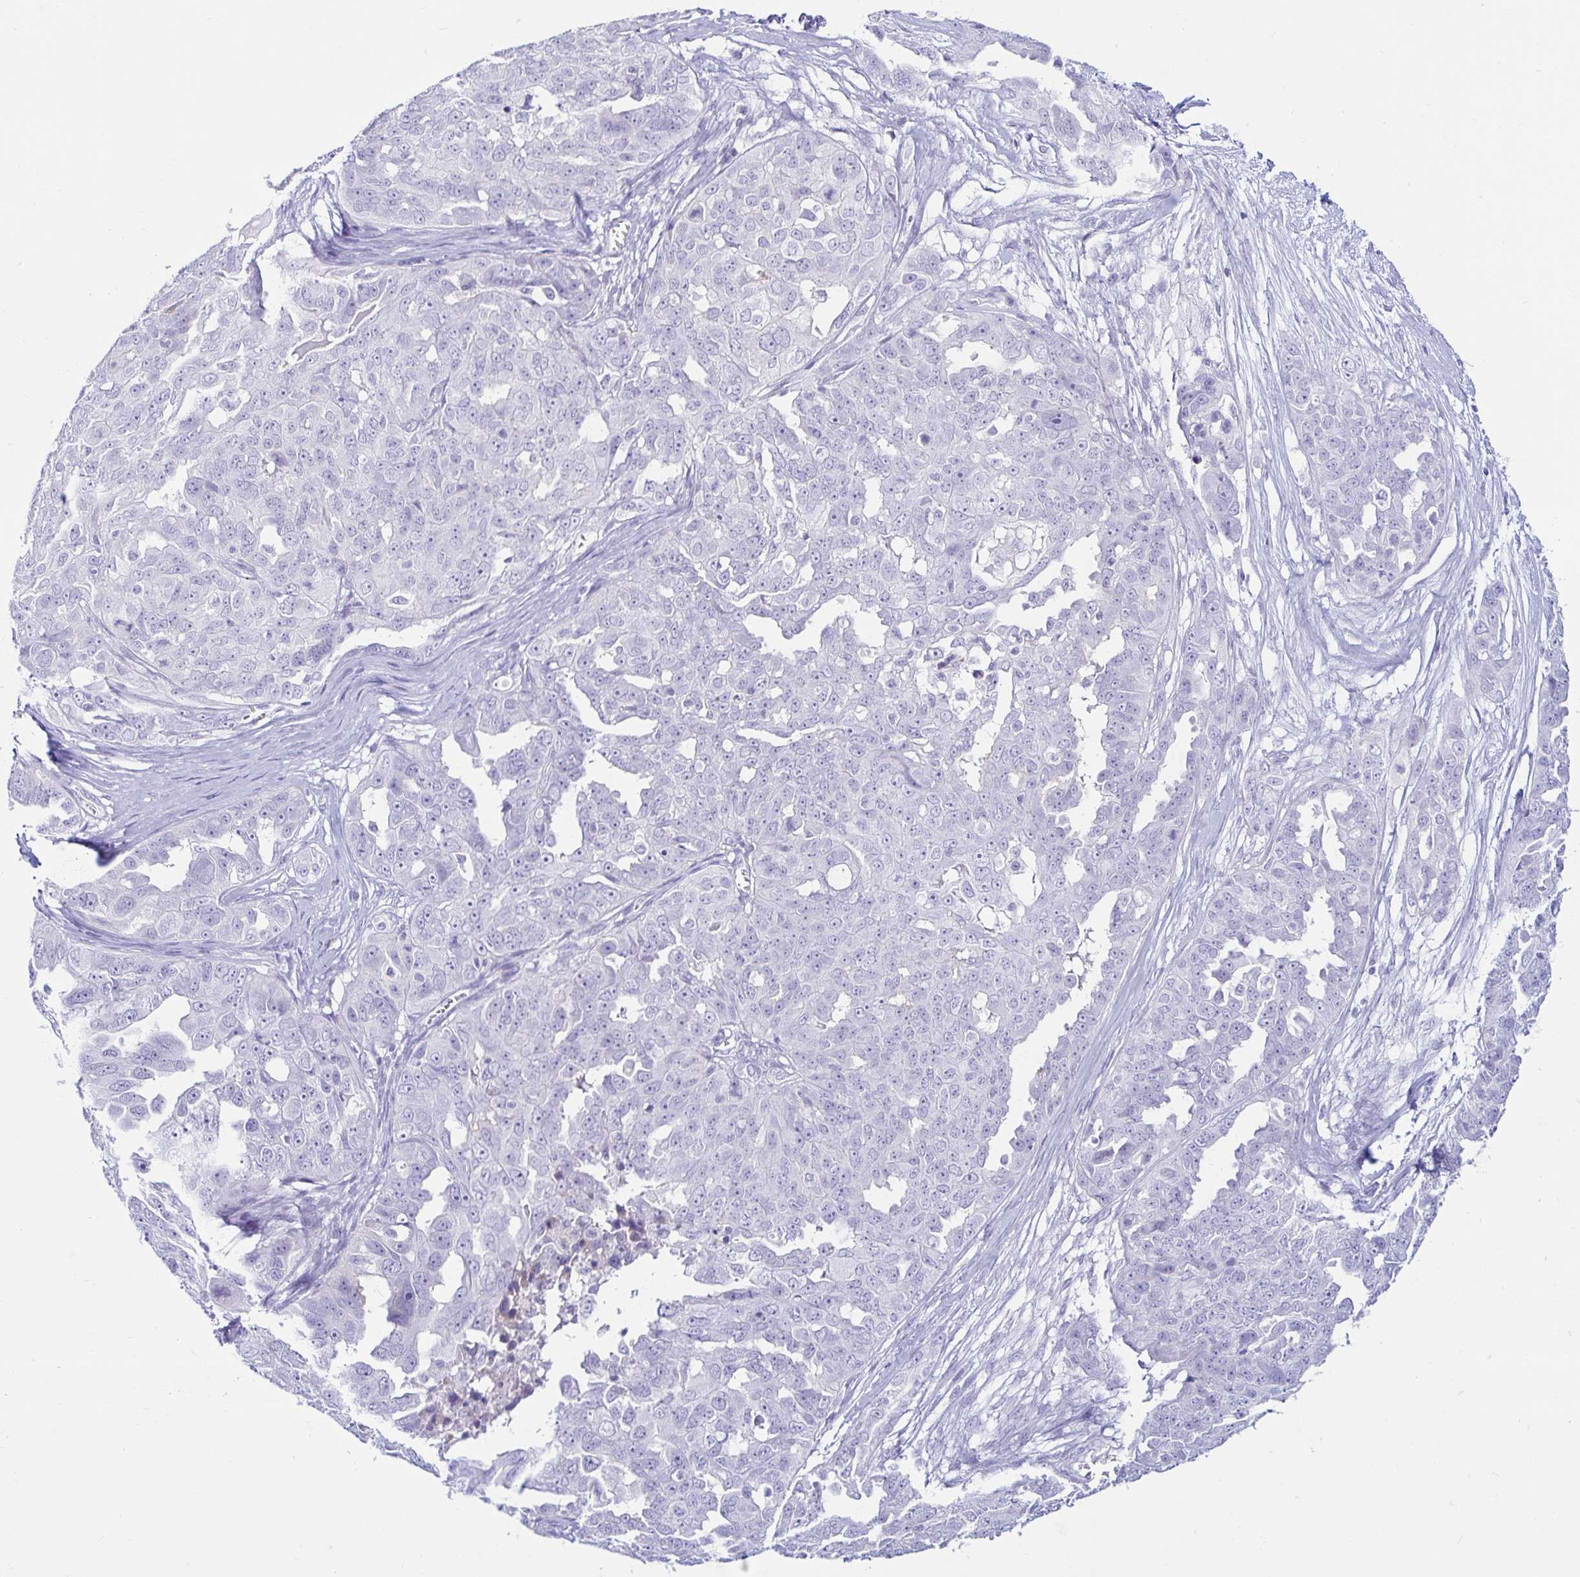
{"staining": {"intensity": "negative", "quantity": "none", "location": "none"}, "tissue": "ovarian cancer", "cell_type": "Tumor cells", "image_type": "cancer", "snomed": [{"axis": "morphology", "description": "Carcinoma, endometroid"}, {"axis": "topography", "description": "Ovary"}], "caption": "Immunohistochemistry (IHC) micrograph of human endometroid carcinoma (ovarian) stained for a protein (brown), which displays no expression in tumor cells.", "gene": "BEST1", "patient": {"sex": "female", "age": 70}}